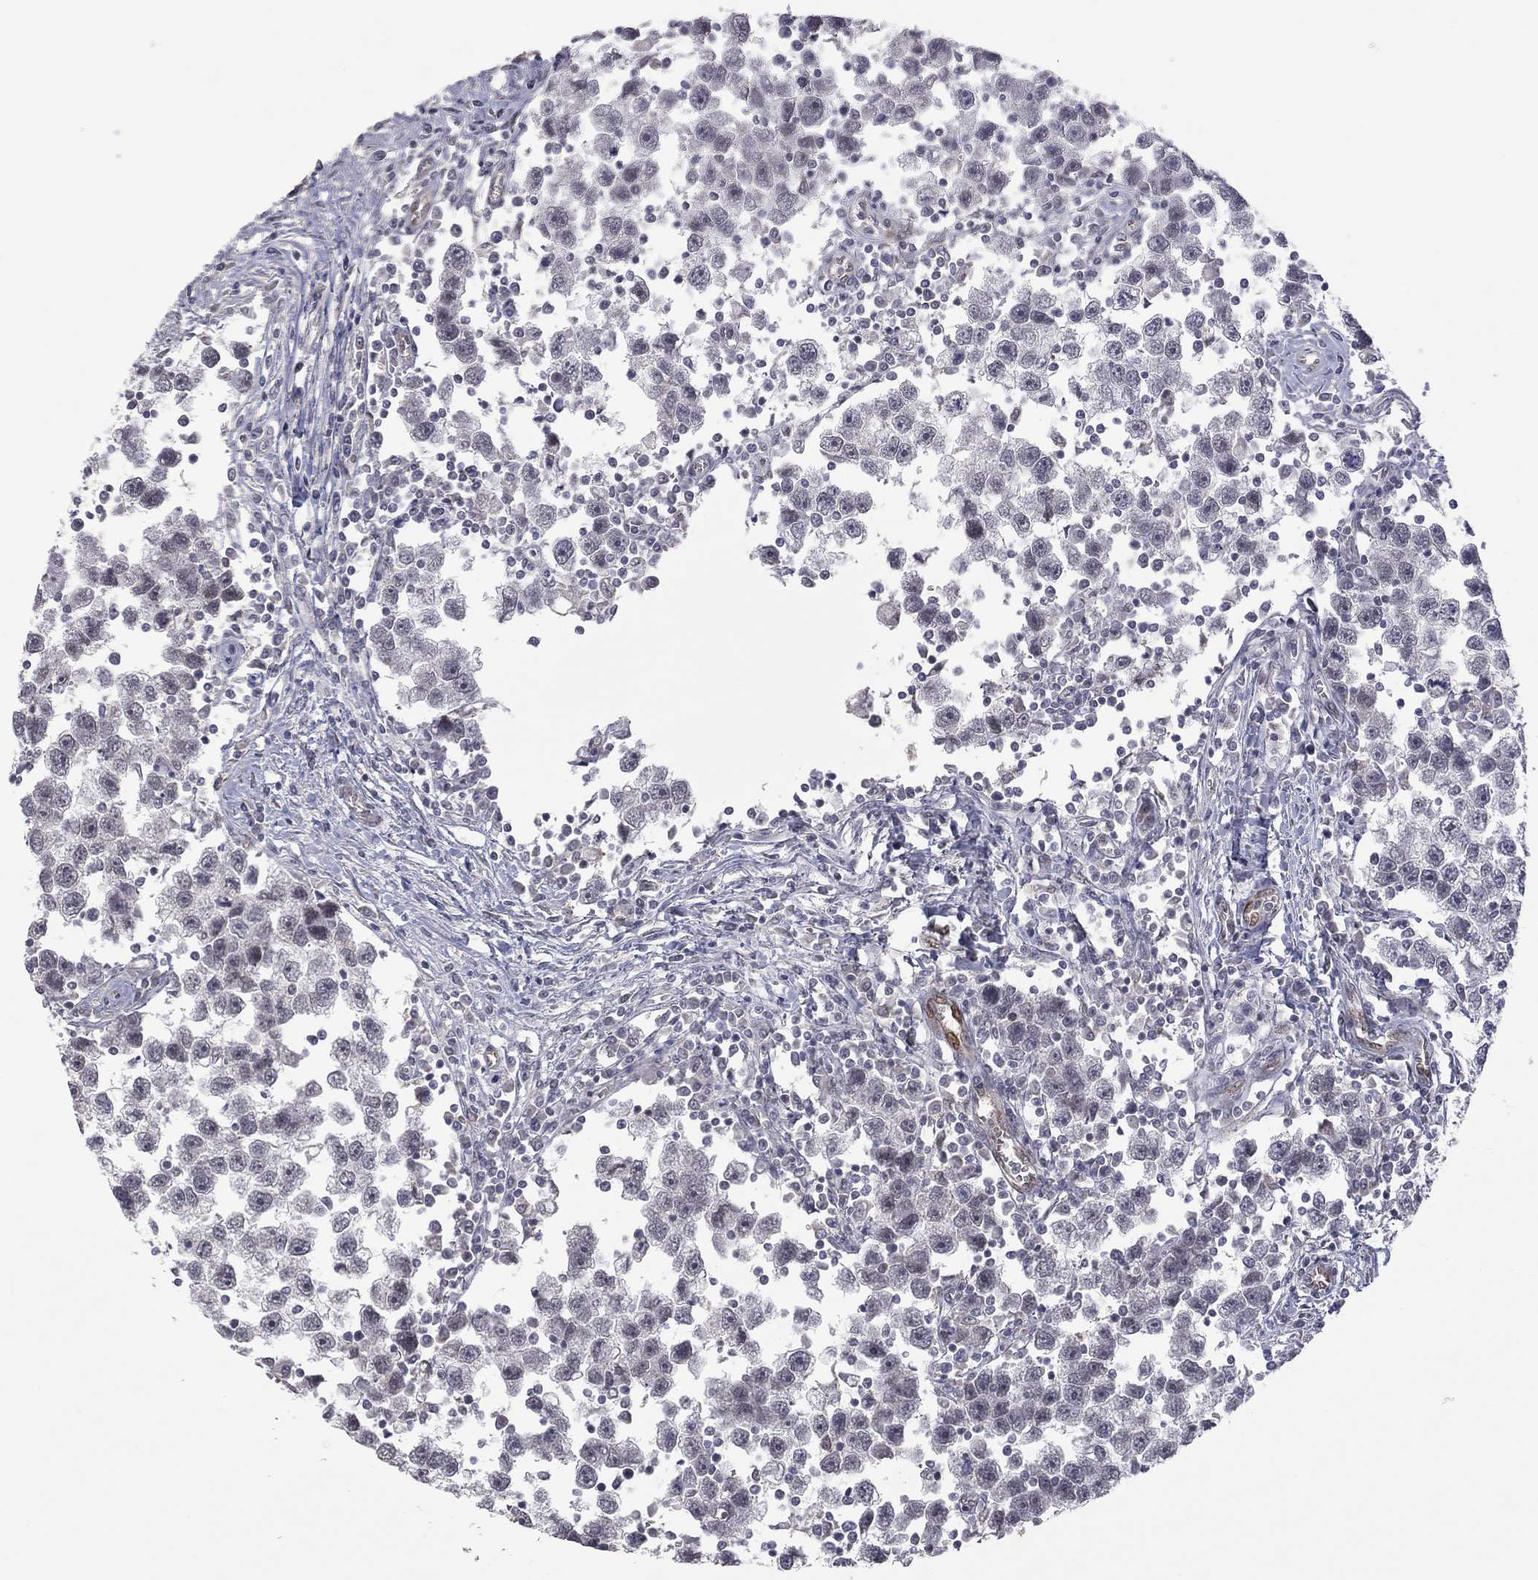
{"staining": {"intensity": "negative", "quantity": "none", "location": "none"}, "tissue": "testis cancer", "cell_type": "Tumor cells", "image_type": "cancer", "snomed": [{"axis": "morphology", "description": "Seminoma, NOS"}, {"axis": "topography", "description": "Testis"}], "caption": "Tumor cells are negative for protein expression in human seminoma (testis). (Brightfield microscopy of DAB immunohistochemistry (IHC) at high magnification).", "gene": "MC3R", "patient": {"sex": "male", "age": 30}}